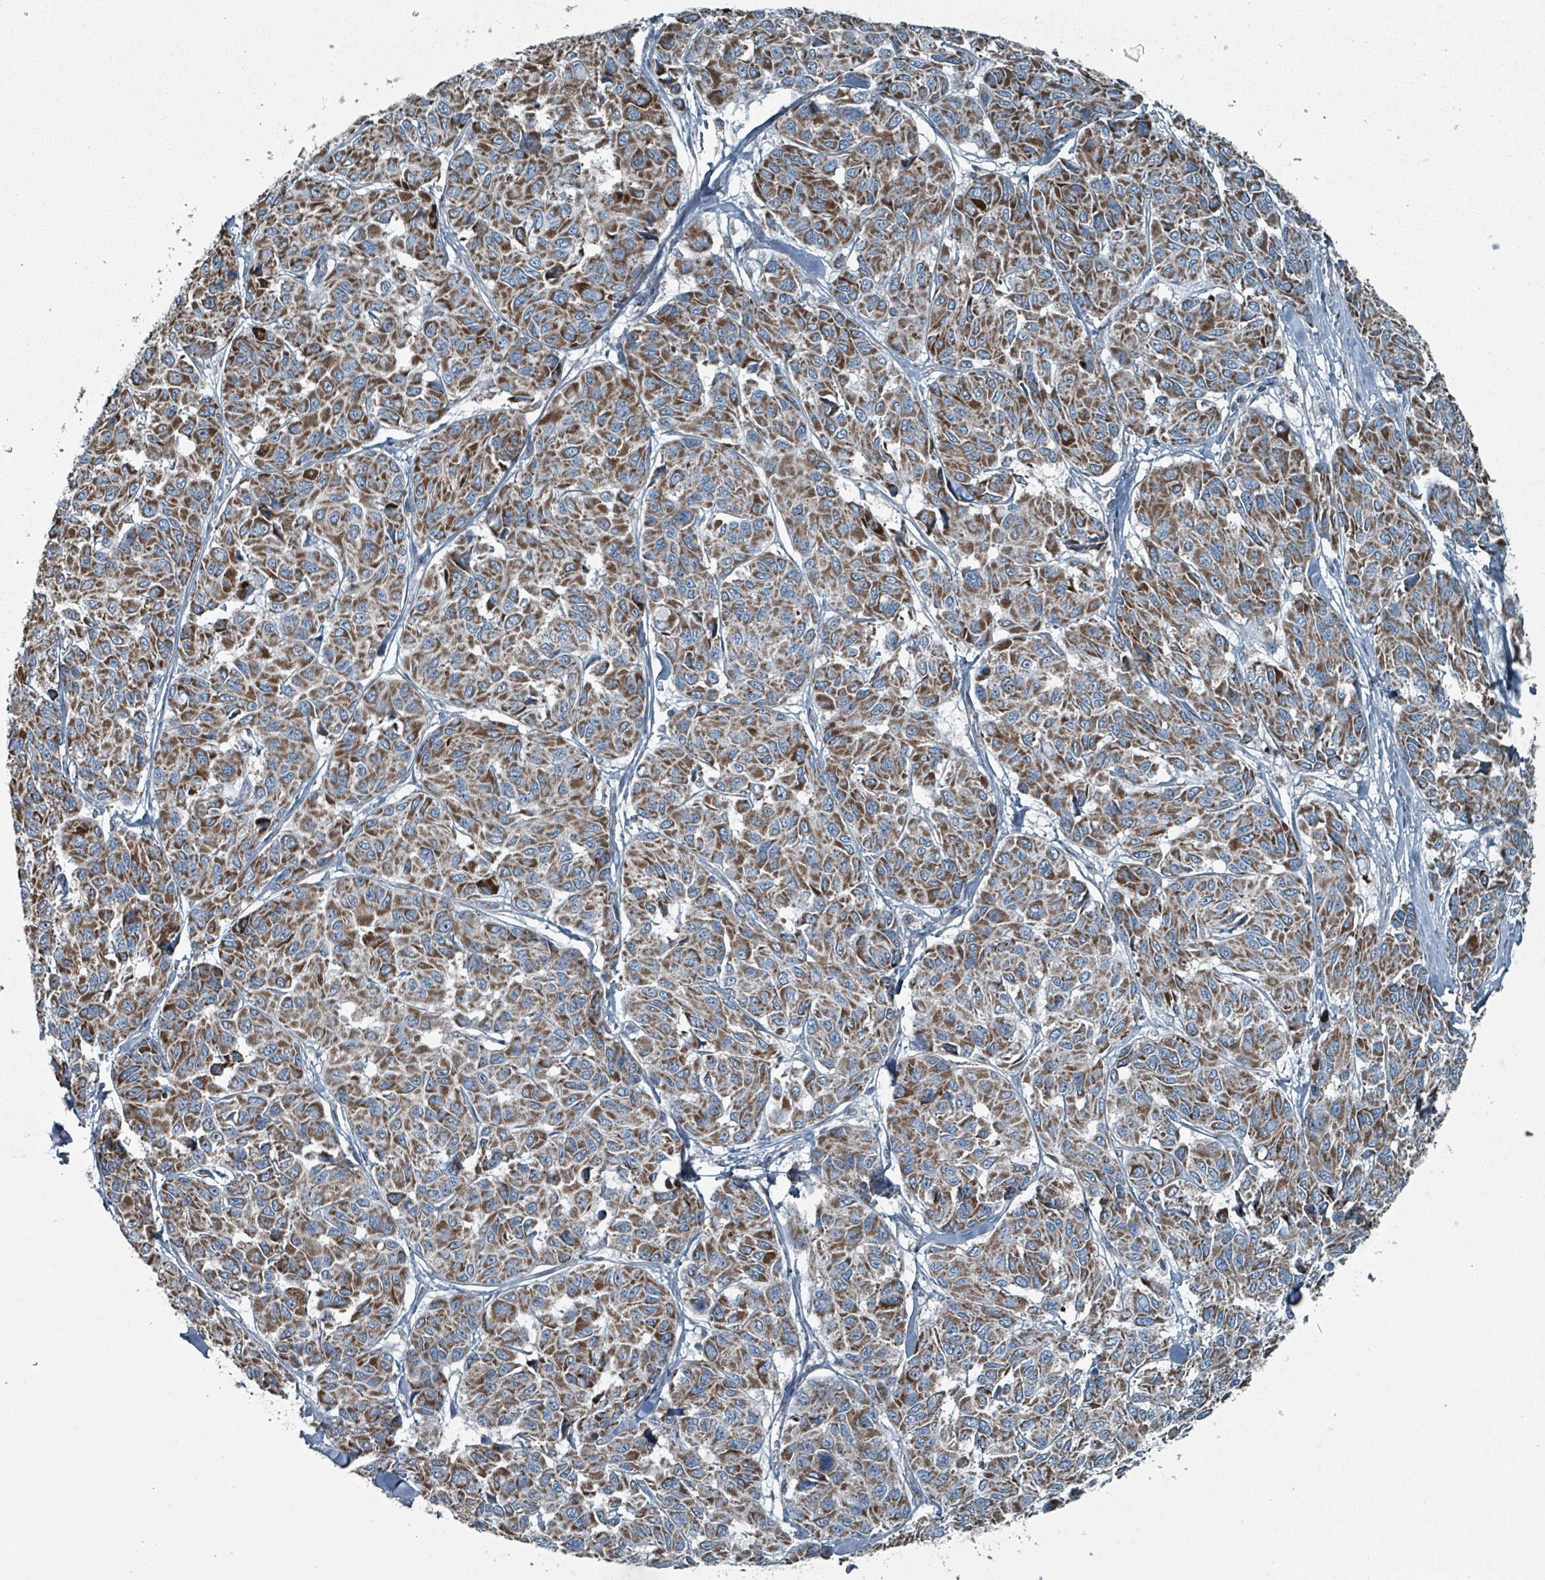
{"staining": {"intensity": "moderate", "quantity": ">75%", "location": "cytoplasmic/membranous"}, "tissue": "melanoma", "cell_type": "Tumor cells", "image_type": "cancer", "snomed": [{"axis": "morphology", "description": "Malignant melanoma, NOS"}, {"axis": "topography", "description": "Skin"}], "caption": "Protein expression analysis of human melanoma reveals moderate cytoplasmic/membranous positivity in about >75% of tumor cells.", "gene": "ABHD18", "patient": {"sex": "female", "age": 66}}